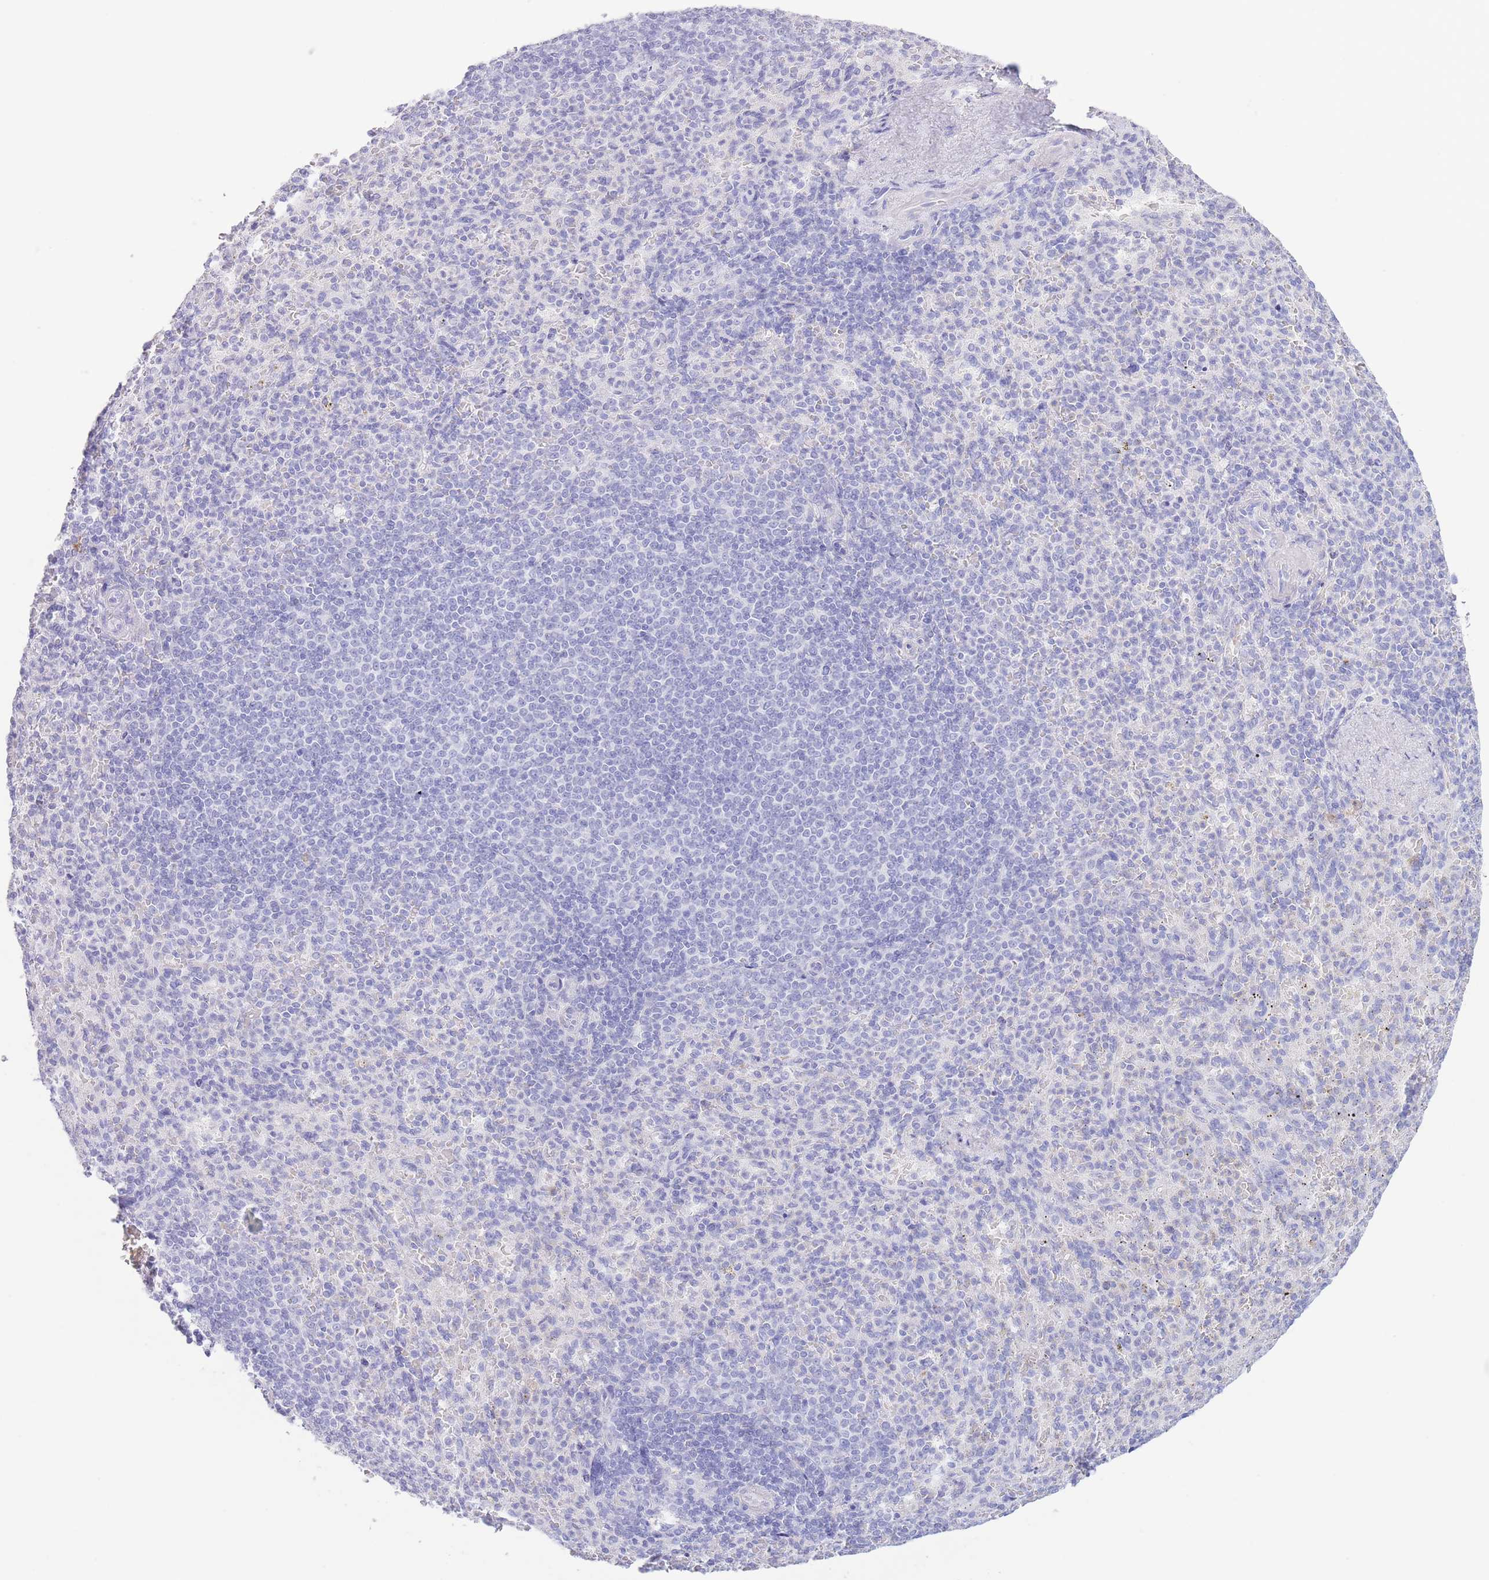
{"staining": {"intensity": "negative", "quantity": "none", "location": "none"}, "tissue": "spleen", "cell_type": "Cells in red pulp", "image_type": "normal", "snomed": [{"axis": "morphology", "description": "Normal tissue, NOS"}, {"axis": "topography", "description": "Spleen"}], "caption": "A high-resolution image shows immunohistochemistry staining of unremarkable spleen, which reveals no significant staining in cells in red pulp.", "gene": "PKLR", "patient": {"sex": "female", "age": 74}}